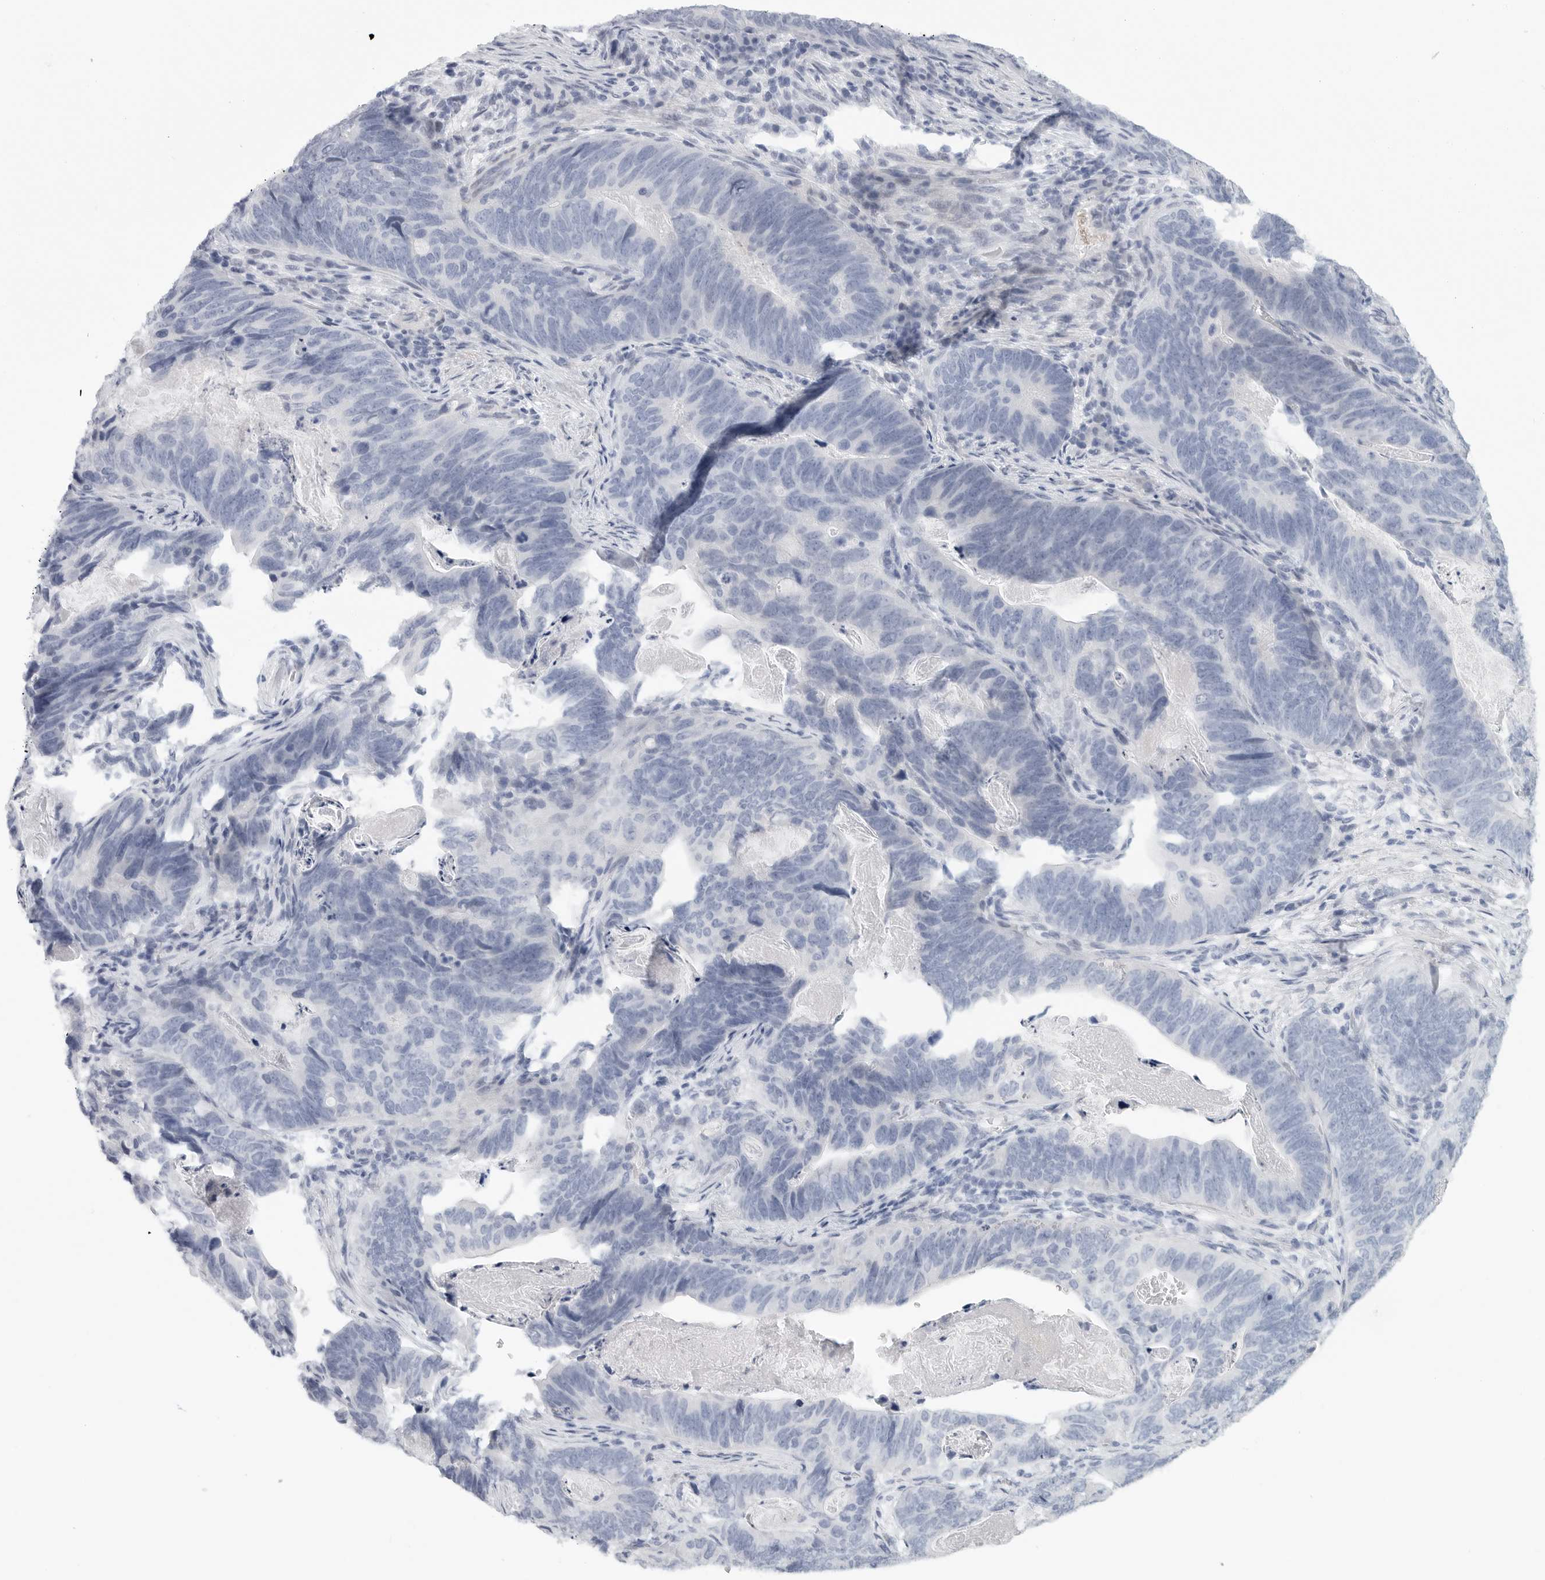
{"staining": {"intensity": "negative", "quantity": "none", "location": "none"}, "tissue": "stomach cancer", "cell_type": "Tumor cells", "image_type": "cancer", "snomed": [{"axis": "morphology", "description": "Normal tissue, NOS"}, {"axis": "morphology", "description": "Adenocarcinoma, NOS"}, {"axis": "topography", "description": "Stomach"}], "caption": "An image of human adenocarcinoma (stomach) is negative for staining in tumor cells. (DAB (3,3'-diaminobenzidine) immunohistochemistry (IHC) with hematoxylin counter stain).", "gene": "TNR", "patient": {"sex": "female", "age": 89}}